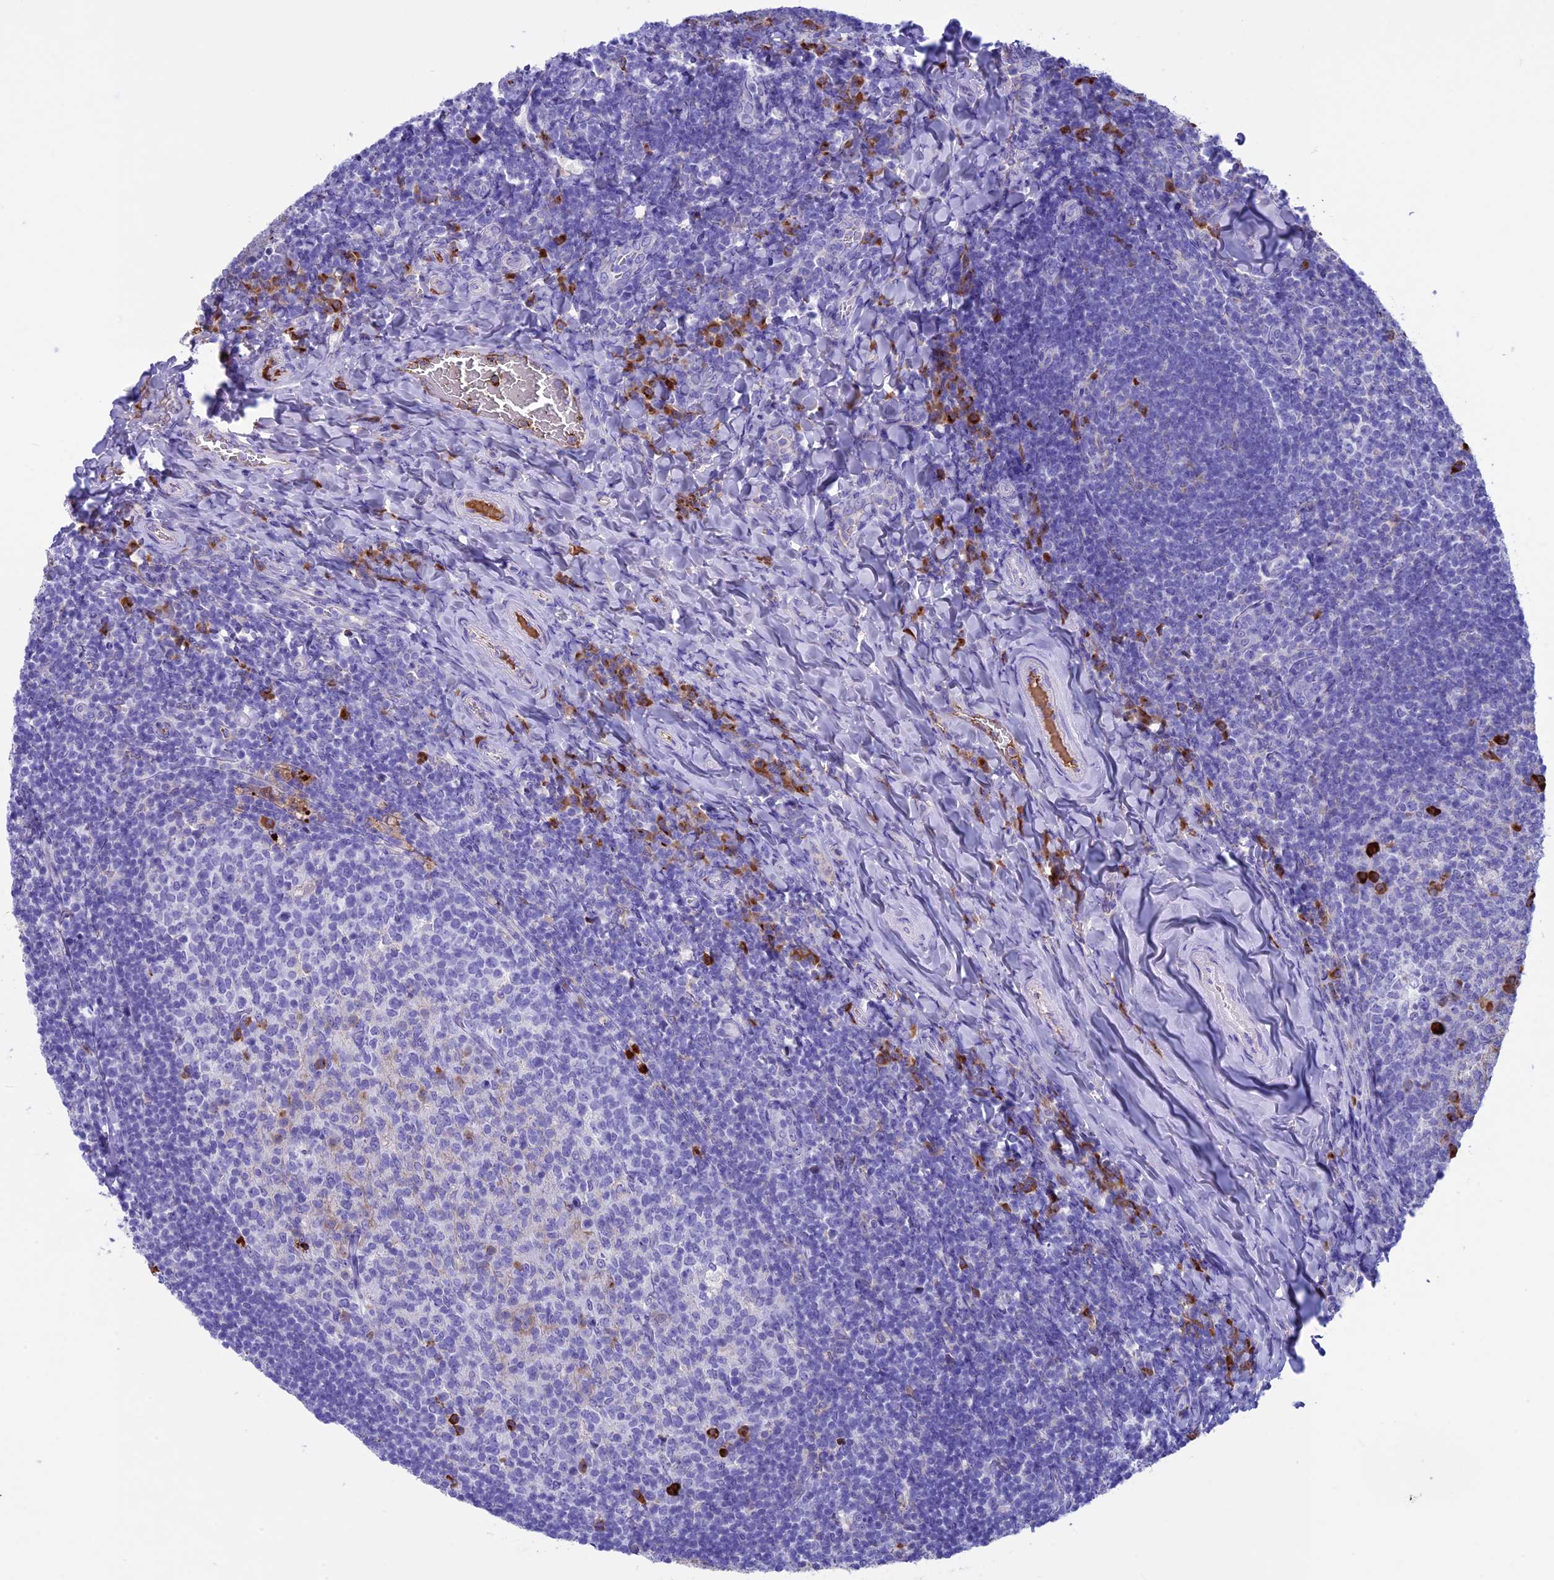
{"staining": {"intensity": "moderate", "quantity": "<25%", "location": "cytoplasmic/membranous"}, "tissue": "tonsil", "cell_type": "Germinal center cells", "image_type": "normal", "snomed": [{"axis": "morphology", "description": "Normal tissue, NOS"}, {"axis": "topography", "description": "Tonsil"}], "caption": "Moderate cytoplasmic/membranous expression for a protein is present in approximately <25% of germinal center cells of normal tonsil using immunohistochemistry (IHC).", "gene": "IGSF6", "patient": {"sex": "female", "age": 10}}